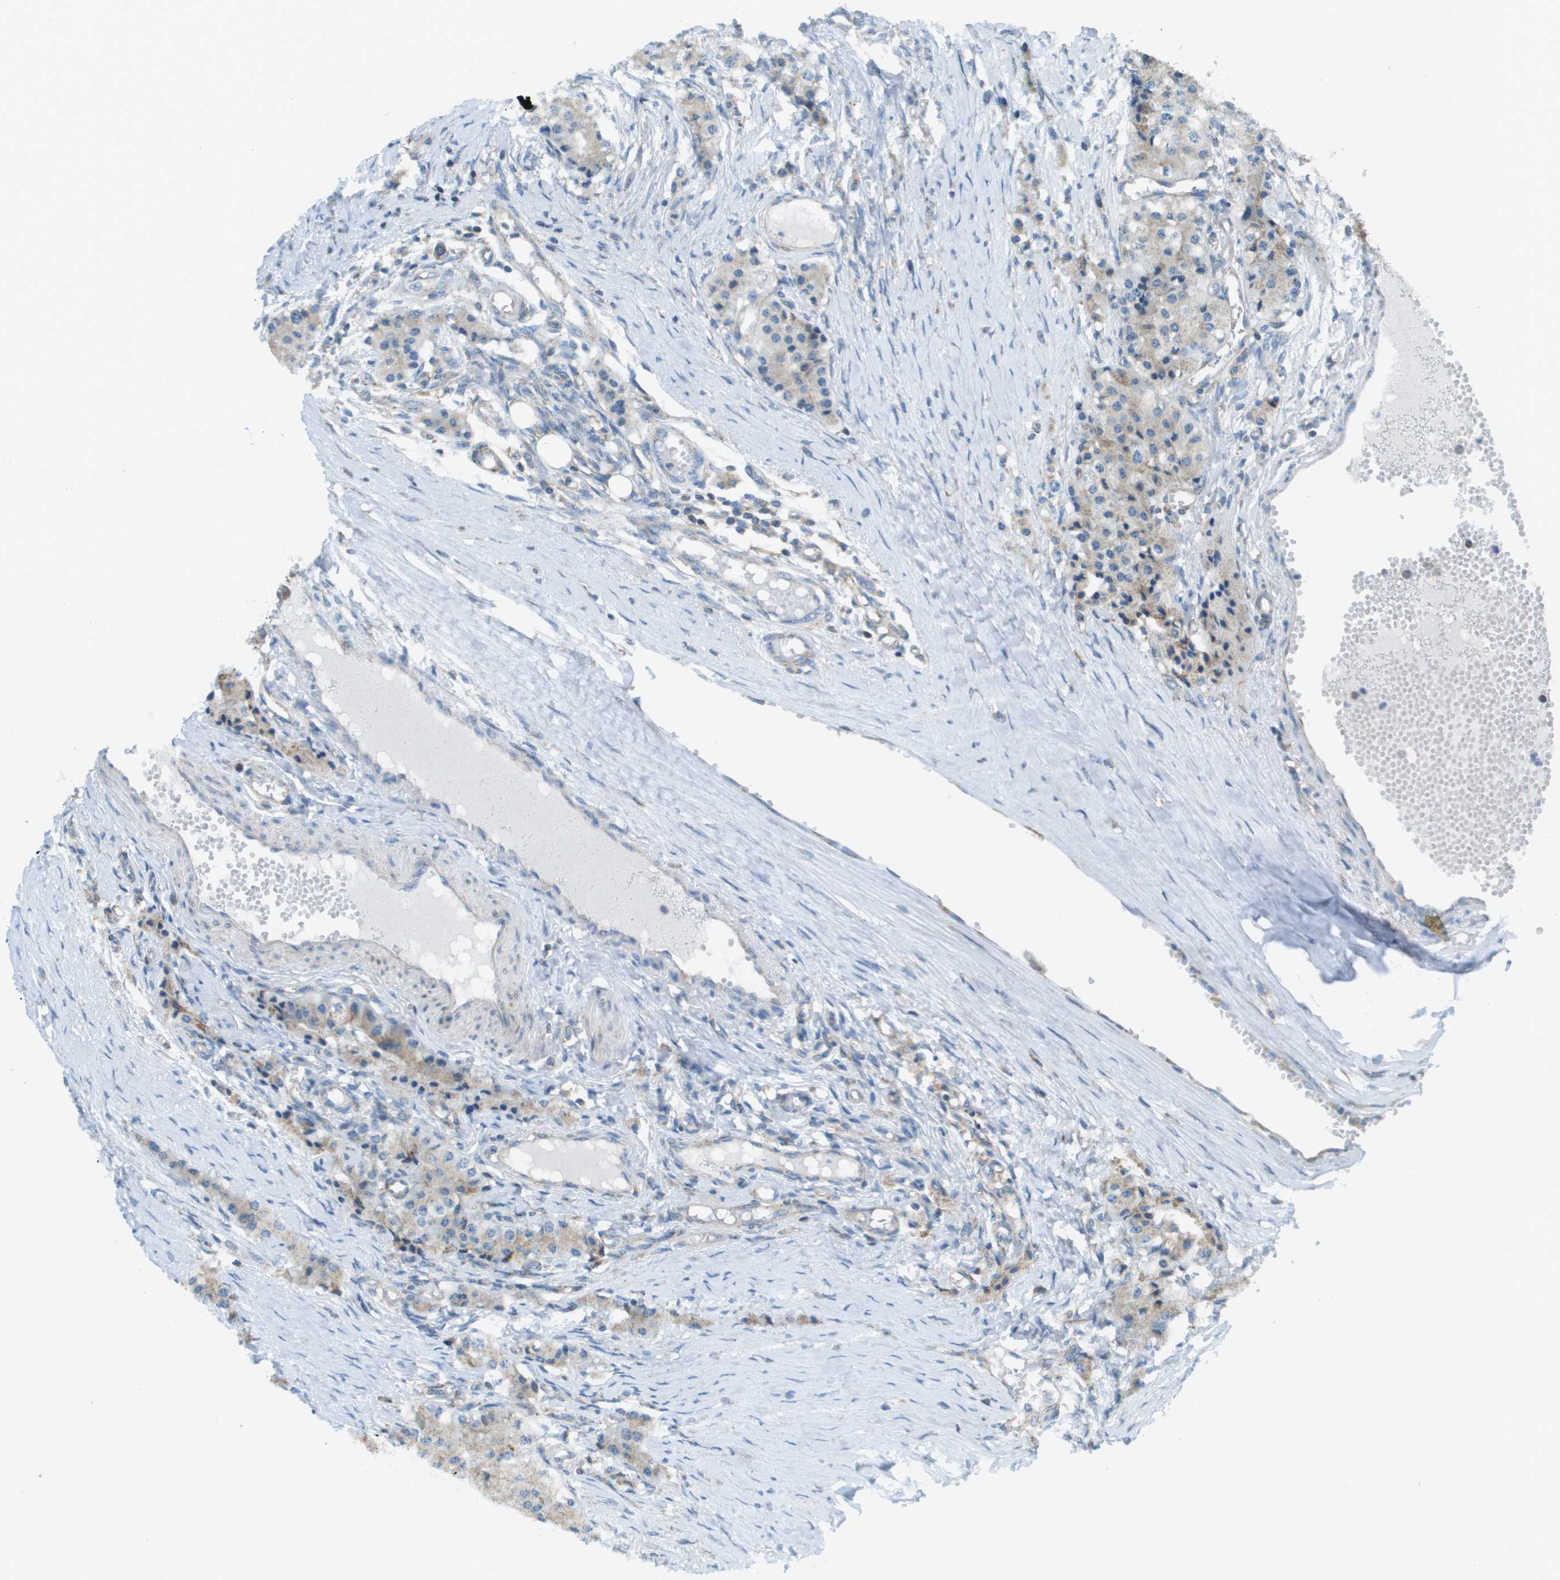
{"staining": {"intensity": "weak", "quantity": ">75%", "location": "cytoplasmic/membranous"}, "tissue": "carcinoid", "cell_type": "Tumor cells", "image_type": "cancer", "snomed": [{"axis": "morphology", "description": "Carcinoid, malignant, NOS"}, {"axis": "topography", "description": "Colon"}], "caption": "Immunohistochemical staining of human carcinoid demonstrates low levels of weak cytoplasmic/membranous expression in about >75% of tumor cells. (brown staining indicates protein expression, while blue staining denotes nuclei).", "gene": "TAOK3", "patient": {"sex": "female", "age": 52}}